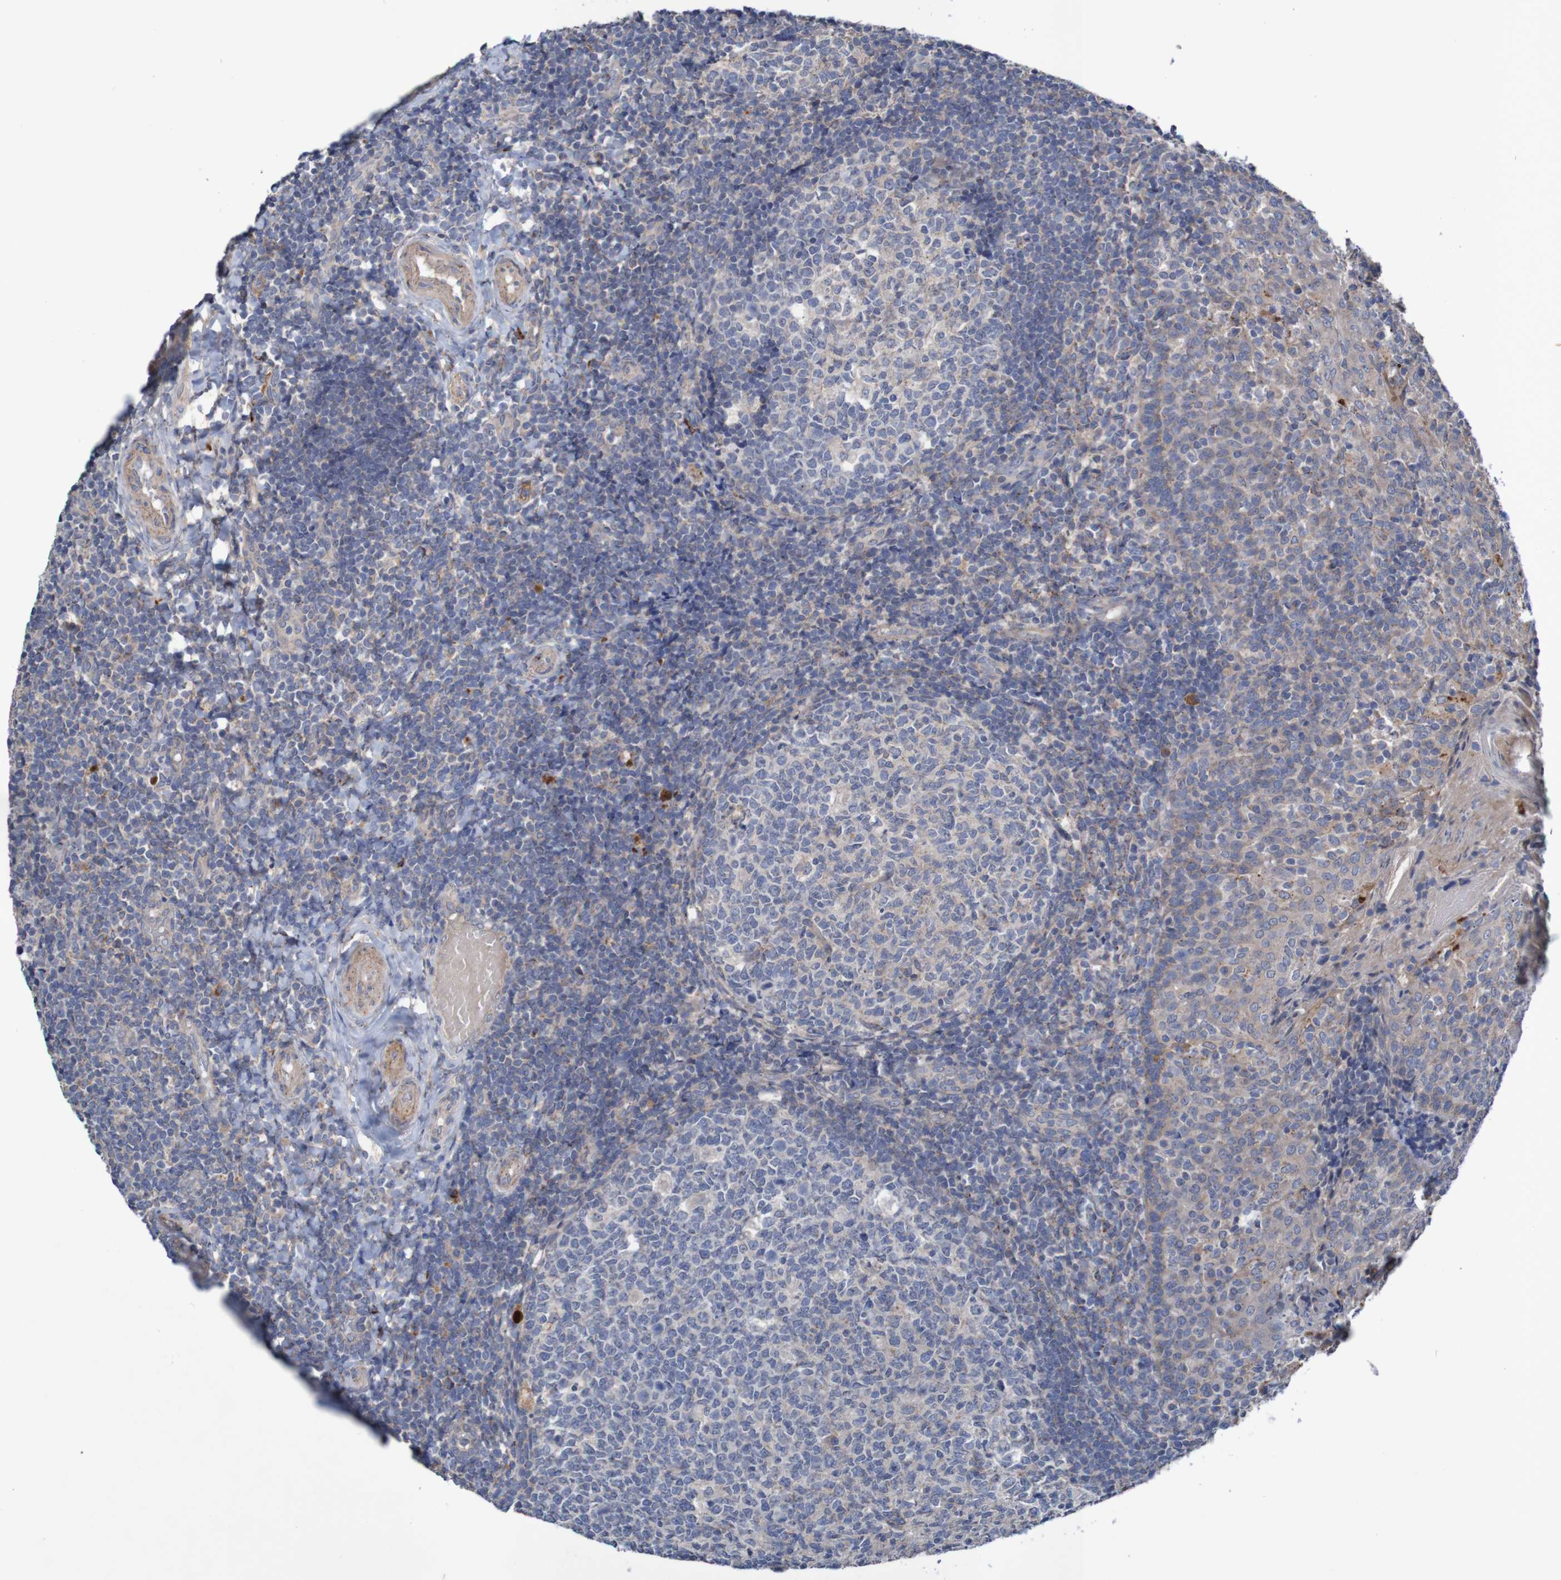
{"staining": {"intensity": "negative", "quantity": "none", "location": "none"}, "tissue": "tonsil", "cell_type": "Germinal center cells", "image_type": "normal", "snomed": [{"axis": "morphology", "description": "Normal tissue, NOS"}, {"axis": "topography", "description": "Tonsil"}], "caption": "DAB (3,3'-diaminobenzidine) immunohistochemical staining of normal human tonsil reveals no significant staining in germinal center cells. (IHC, brightfield microscopy, high magnification).", "gene": "ANGPT4", "patient": {"sex": "female", "age": 19}}